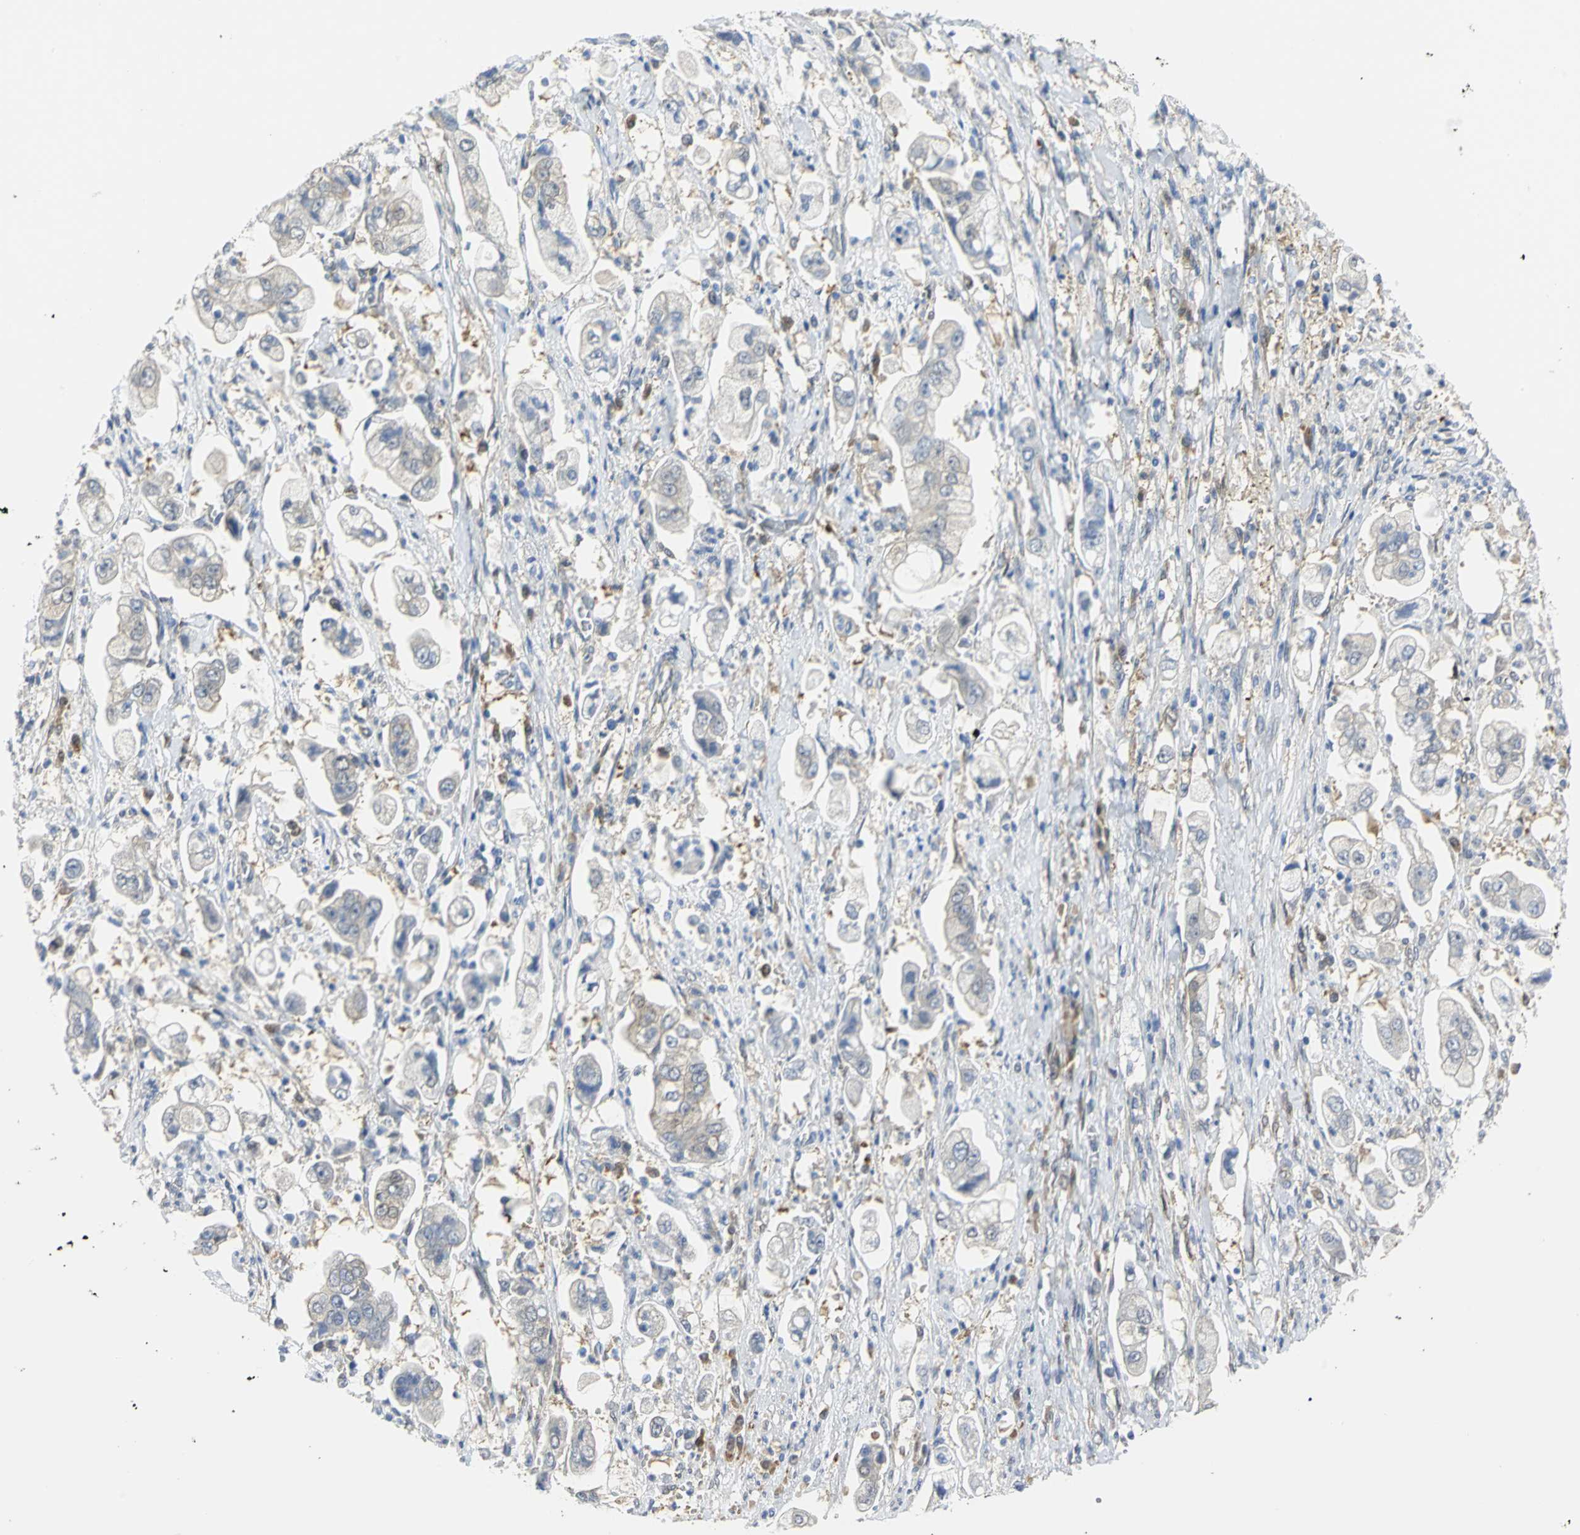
{"staining": {"intensity": "negative", "quantity": "none", "location": "none"}, "tissue": "stomach cancer", "cell_type": "Tumor cells", "image_type": "cancer", "snomed": [{"axis": "morphology", "description": "Adenocarcinoma, NOS"}, {"axis": "topography", "description": "Stomach"}], "caption": "A high-resolution micrograph shows immunohistochemistry (IHC) staining of stomach adenocarcinoma, which exhibits no significant staining in tumor cells.", "gene": "PGM3", "patient": {"sex": "male", "age": 62}}